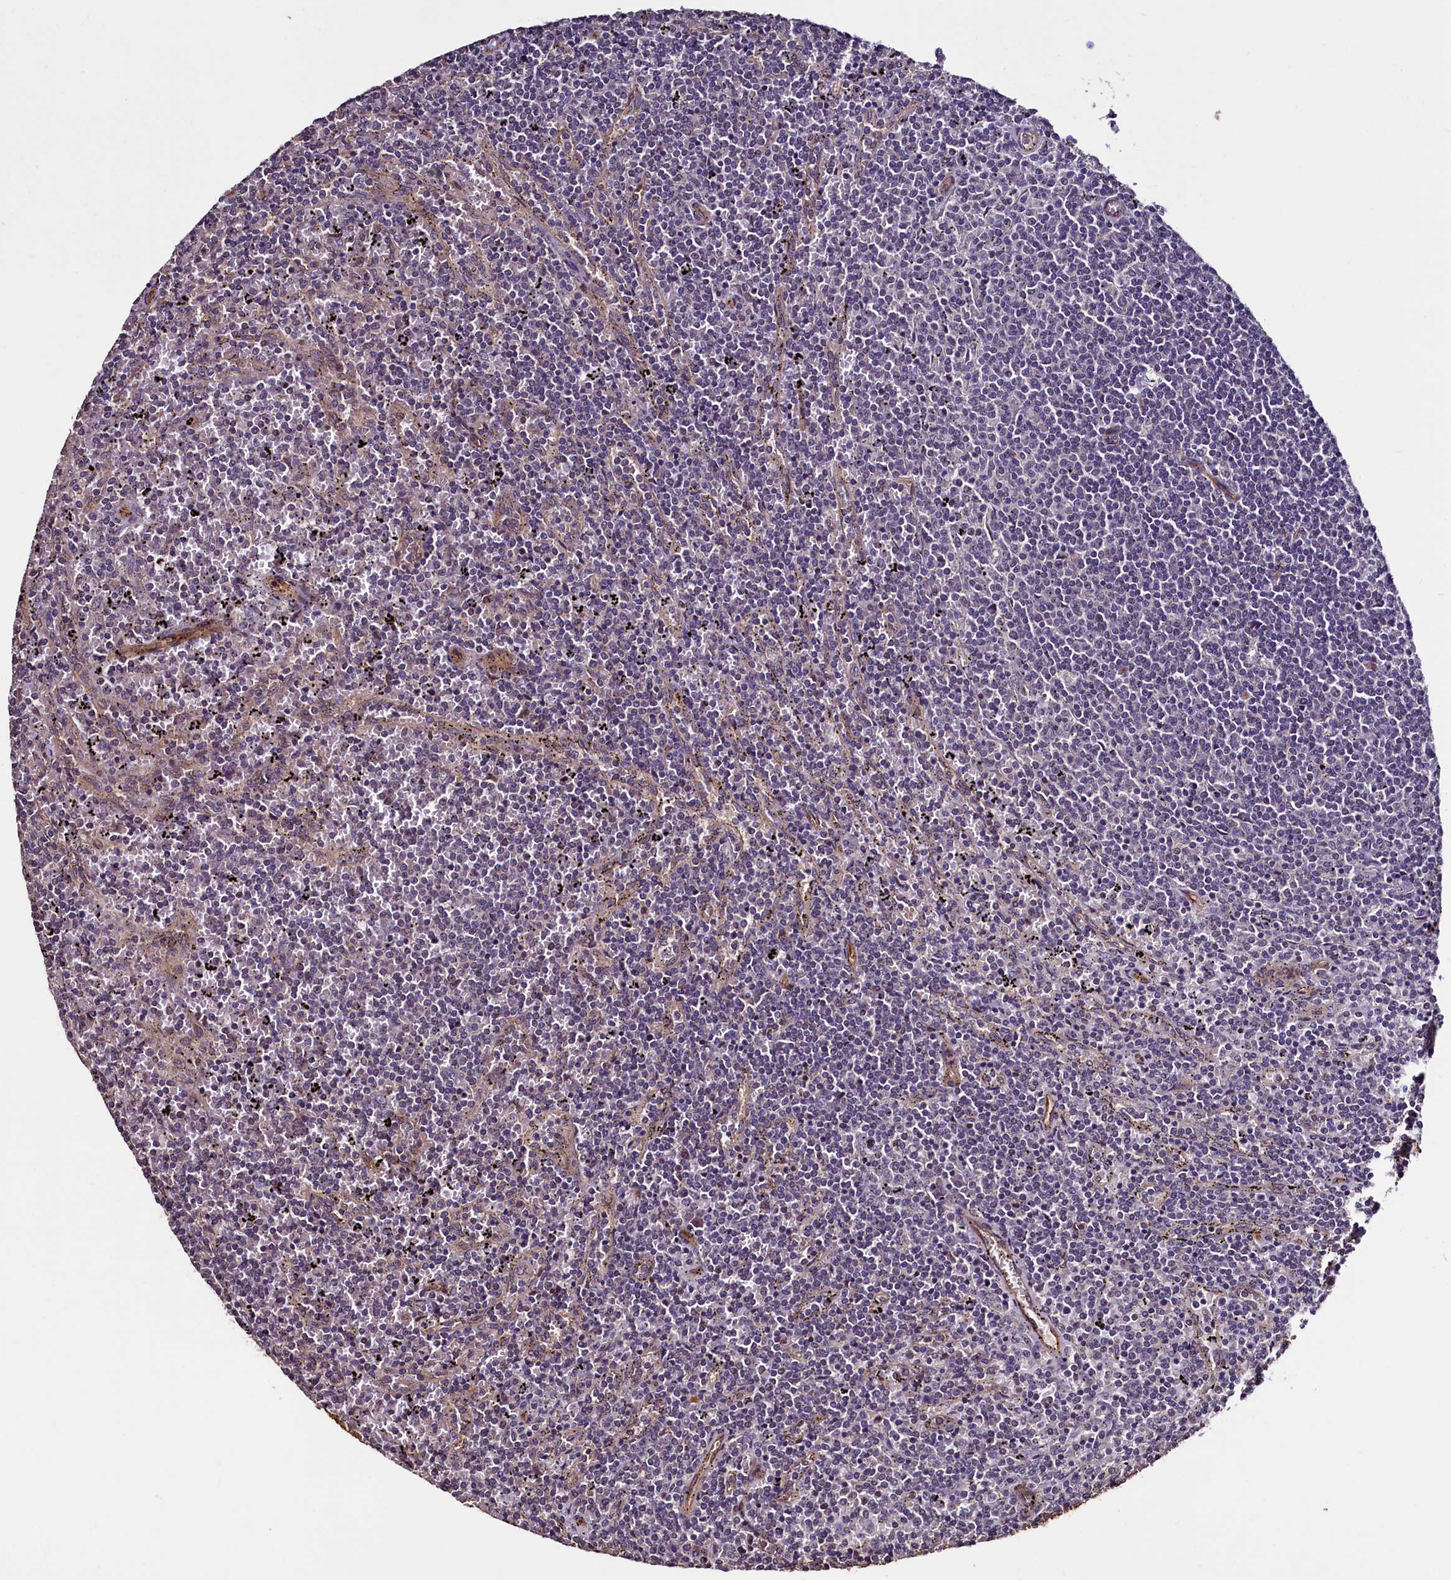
{"staining": {"intensity": "negative", "quantity": "none", "location": "none"}, "tissue": "lymphoma", "cell_type": "Tumor cells", "image_type": "cancer", "snomed": [{"axis": "morphology", "description": "Malignant lymphoma, non-Hodgkin's type, Low grade"}, {"axis": "topography", "description": "Spleen"}], "caption": "A high-resolution photomicrograph shows immunohistochemistry (IHC) staining of low-grade malignant lymphoma, non-Hodgkin's type, which demonstrates no significant staining in tumor cells. (DAB IHC with hematoxylin counter stain).", "gene": "PALM", "patient": {"sex": "female", "age": 50}}